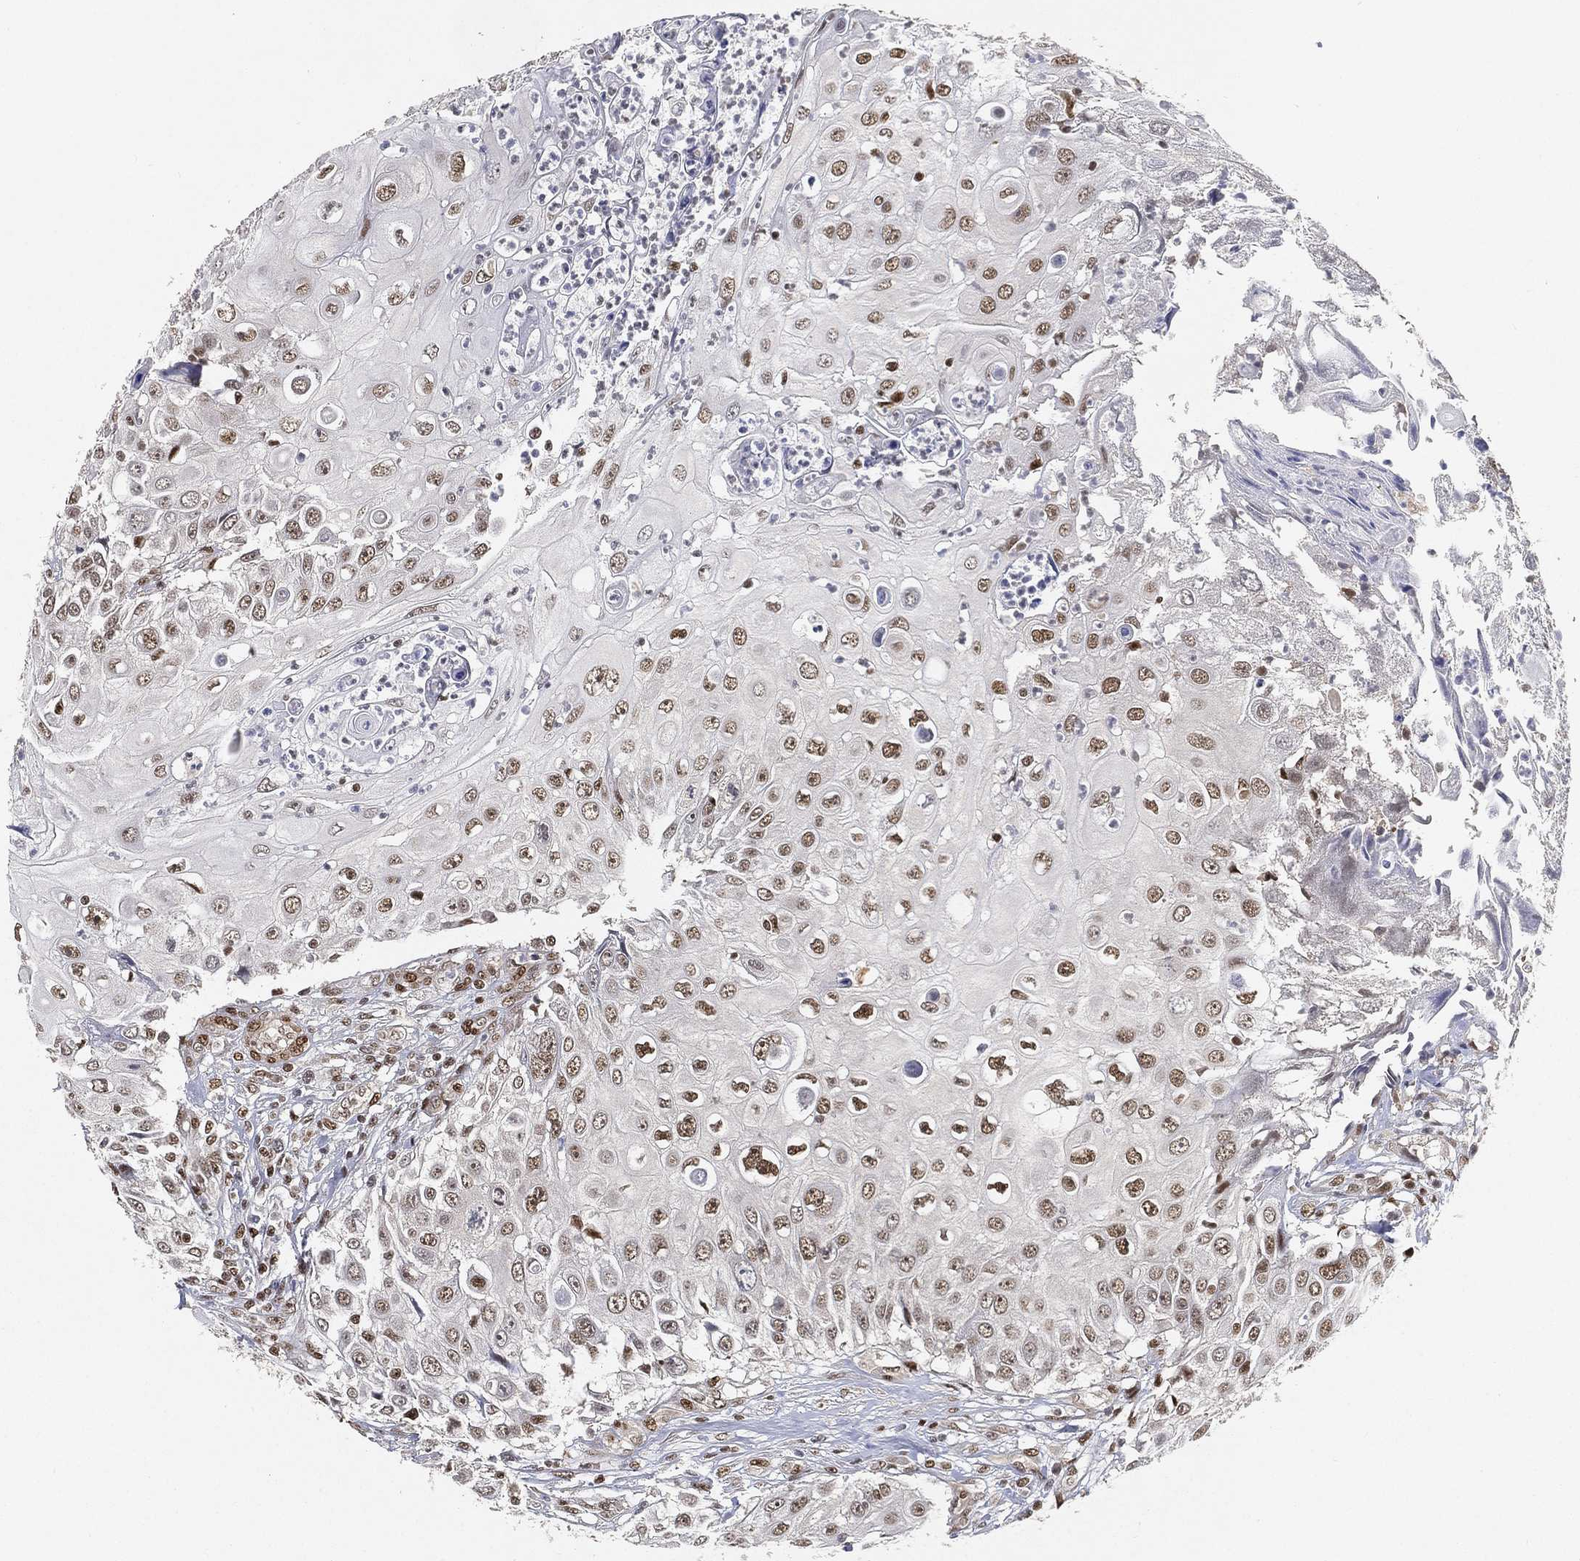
{"staining": {"intensity": "moderate", "quantity": "25%-75%", "location": "nuclear"}, "tissue": "urothelial cancer", "cell_type": "Tumor cells", "image_type": "cancer", "snomed": [{"axis": "morphology", "description": "Urothelial carcinoma, High grade"}, {"axis": "topography", "description": "Urinary bladder"}], "caption": "Protein expression analysis of human urothelial cancer reveals moderate nuclear expression in about 25%-75% of tumor cells.", "gene": "CRTC3", "patient": {"sex": "female", "age": 79}}